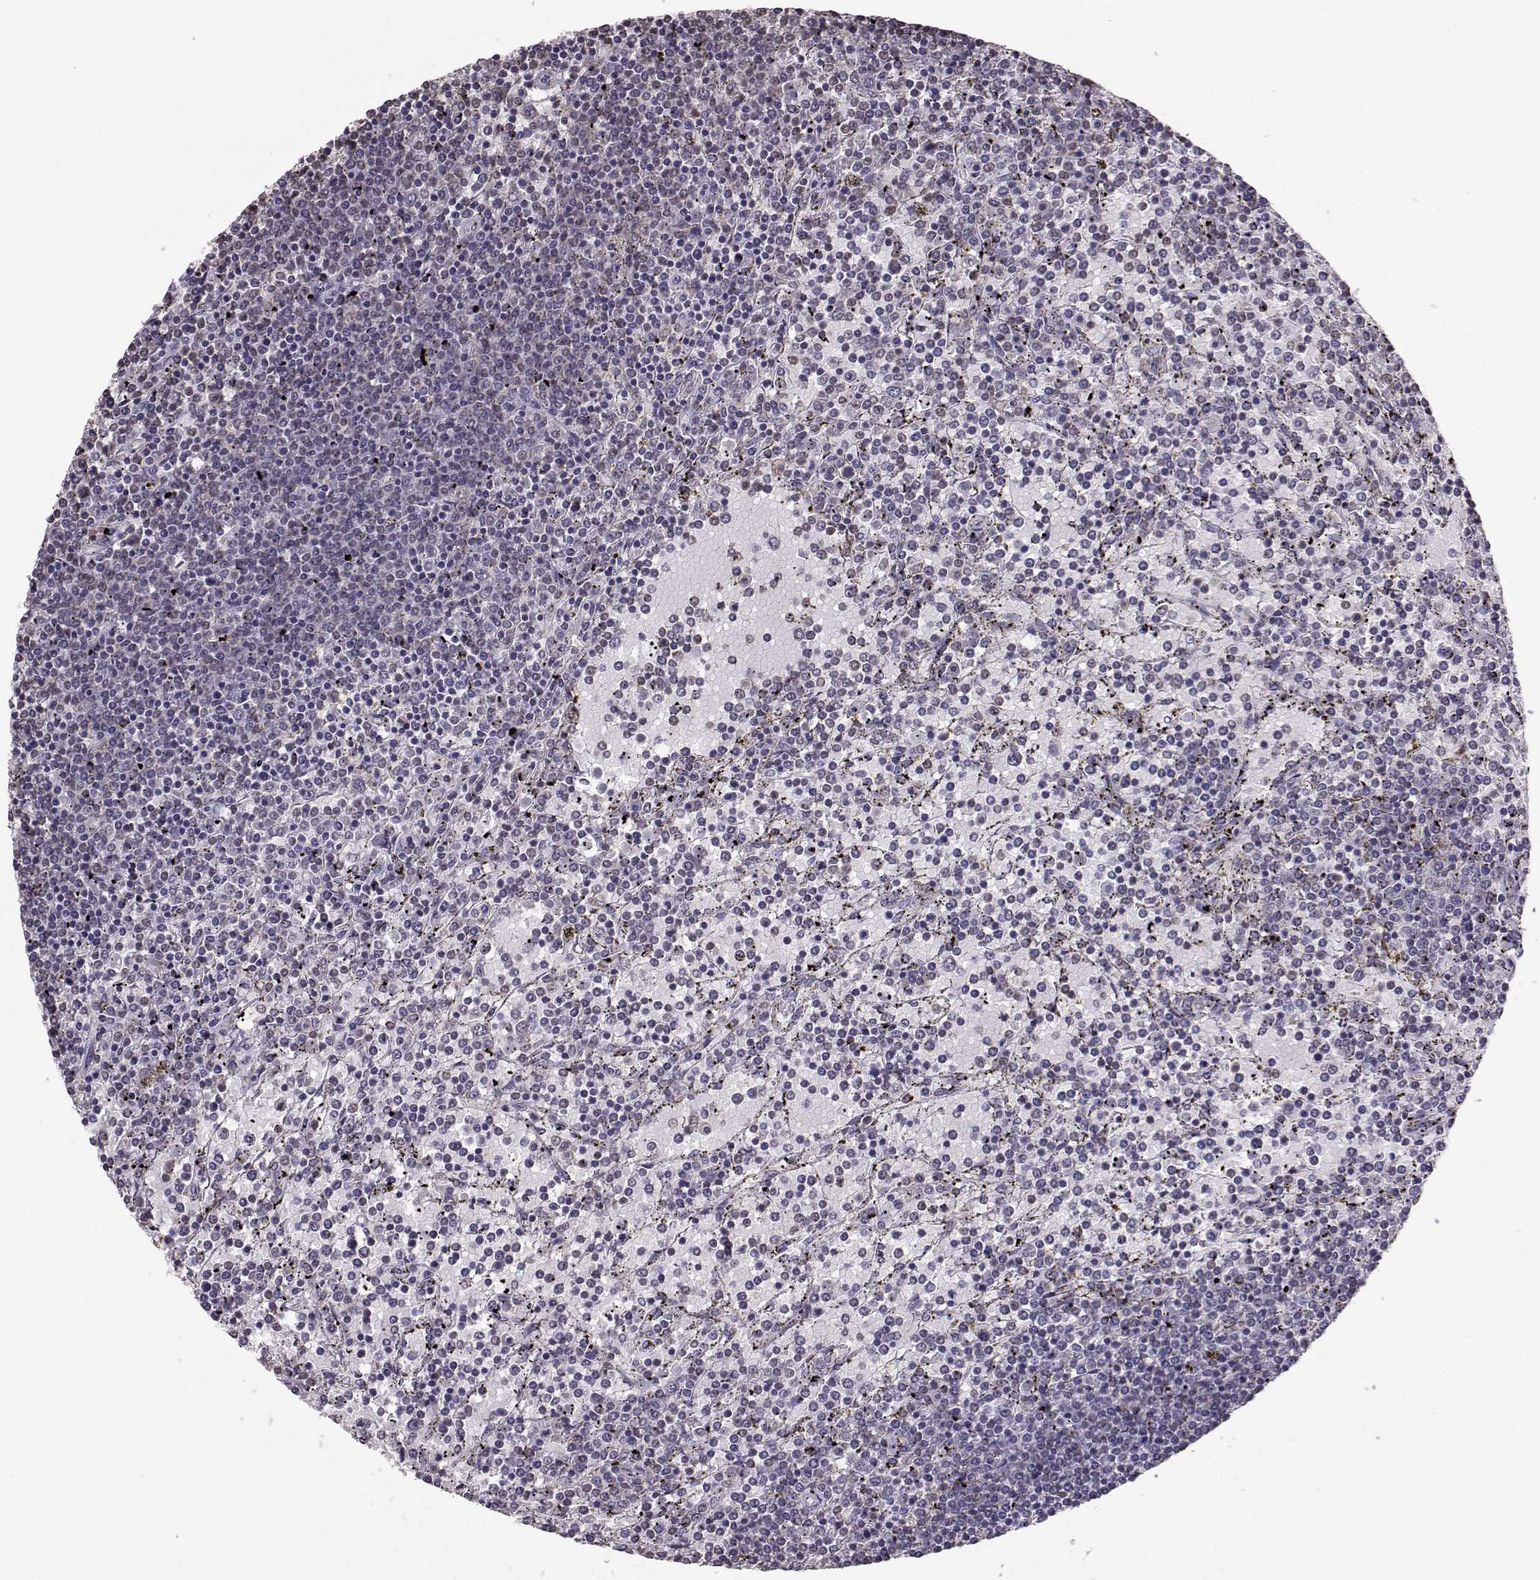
{"staining": {"intensity": "negative", "quantity": "none", "location": "none"}, "tissue": "lymphoma", "cell_type": "Tumor cells", "image_type": "cancer", "snomed": [{"axis": "morphology", "description": "Malignant lymphoma, non-Hodgkin's type, Low grade"}, {"axis": "topography", "description": "Spleen"}], "caption": "An immunohistochemistry (IHC) photomicrograph of lymphoma is shown. There is no staining in tumor cells of lymphoma.", "gene": "ALDH3A1", "patient": {"sex": "female", "age": 77}}